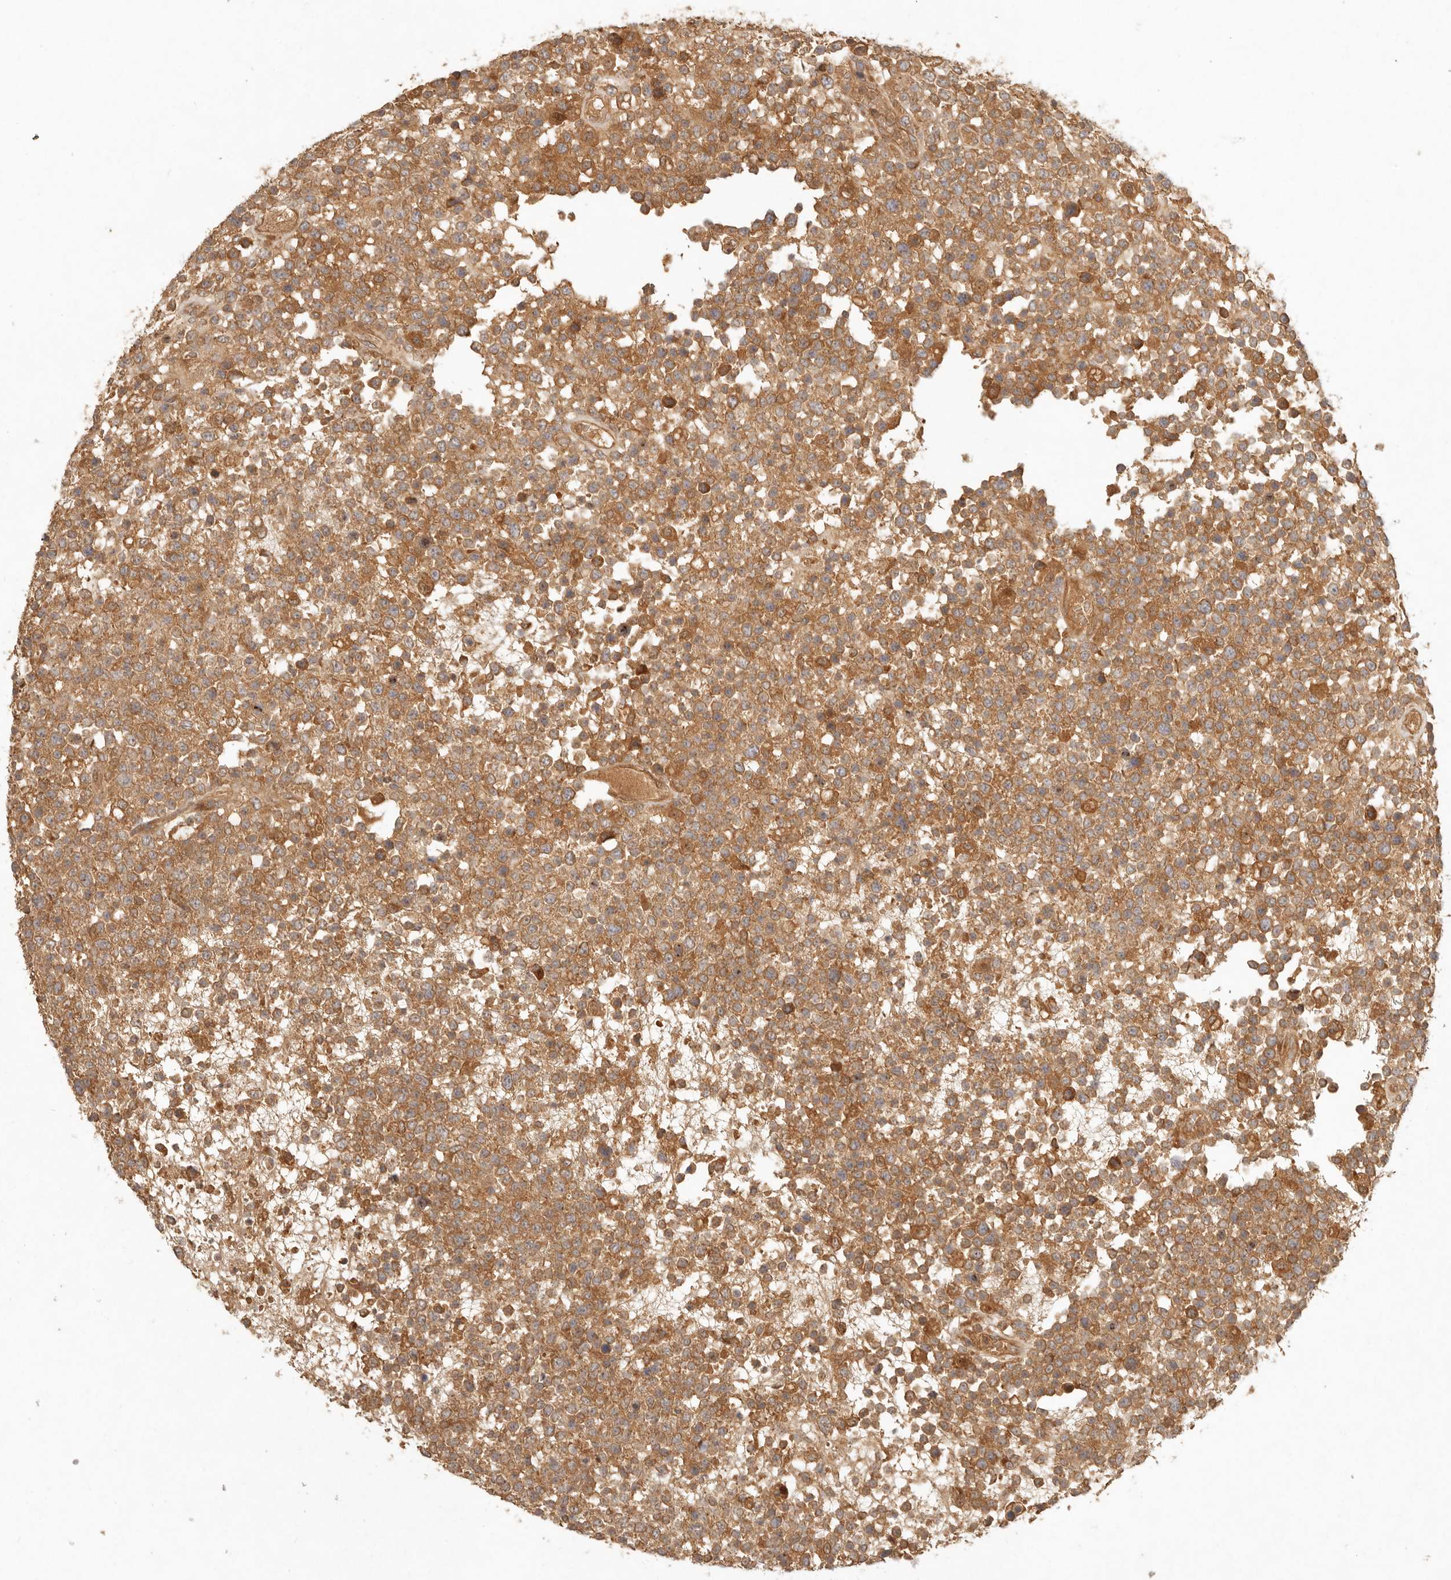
{"staining": {"intensity": "moderate", "quantity": ">75%", "location": "cytoplasmic/membranous"}, "tissue": "lymphoma", "cell_type": "Tumor cells", "image_type": "cancer", "snomed": [{"axis": "morphology", "description": "Malignant lymphoma, non-Hodgkin's type, High grade"}, {"axis": "topography", "description": "Colon"}], "caption": "IHC (DAB (3,3'-diaminobenzidine)) staining of human malignant lymphoma, non-Hodgkin's type (high-grade) exhibits moderate cytoplasmic/membranous protein expression in about >75% of tumor cells. Nuclei are stained in blue.", "gene": "ANKRD61", "patient": {"sex": "female", "age": 53}}